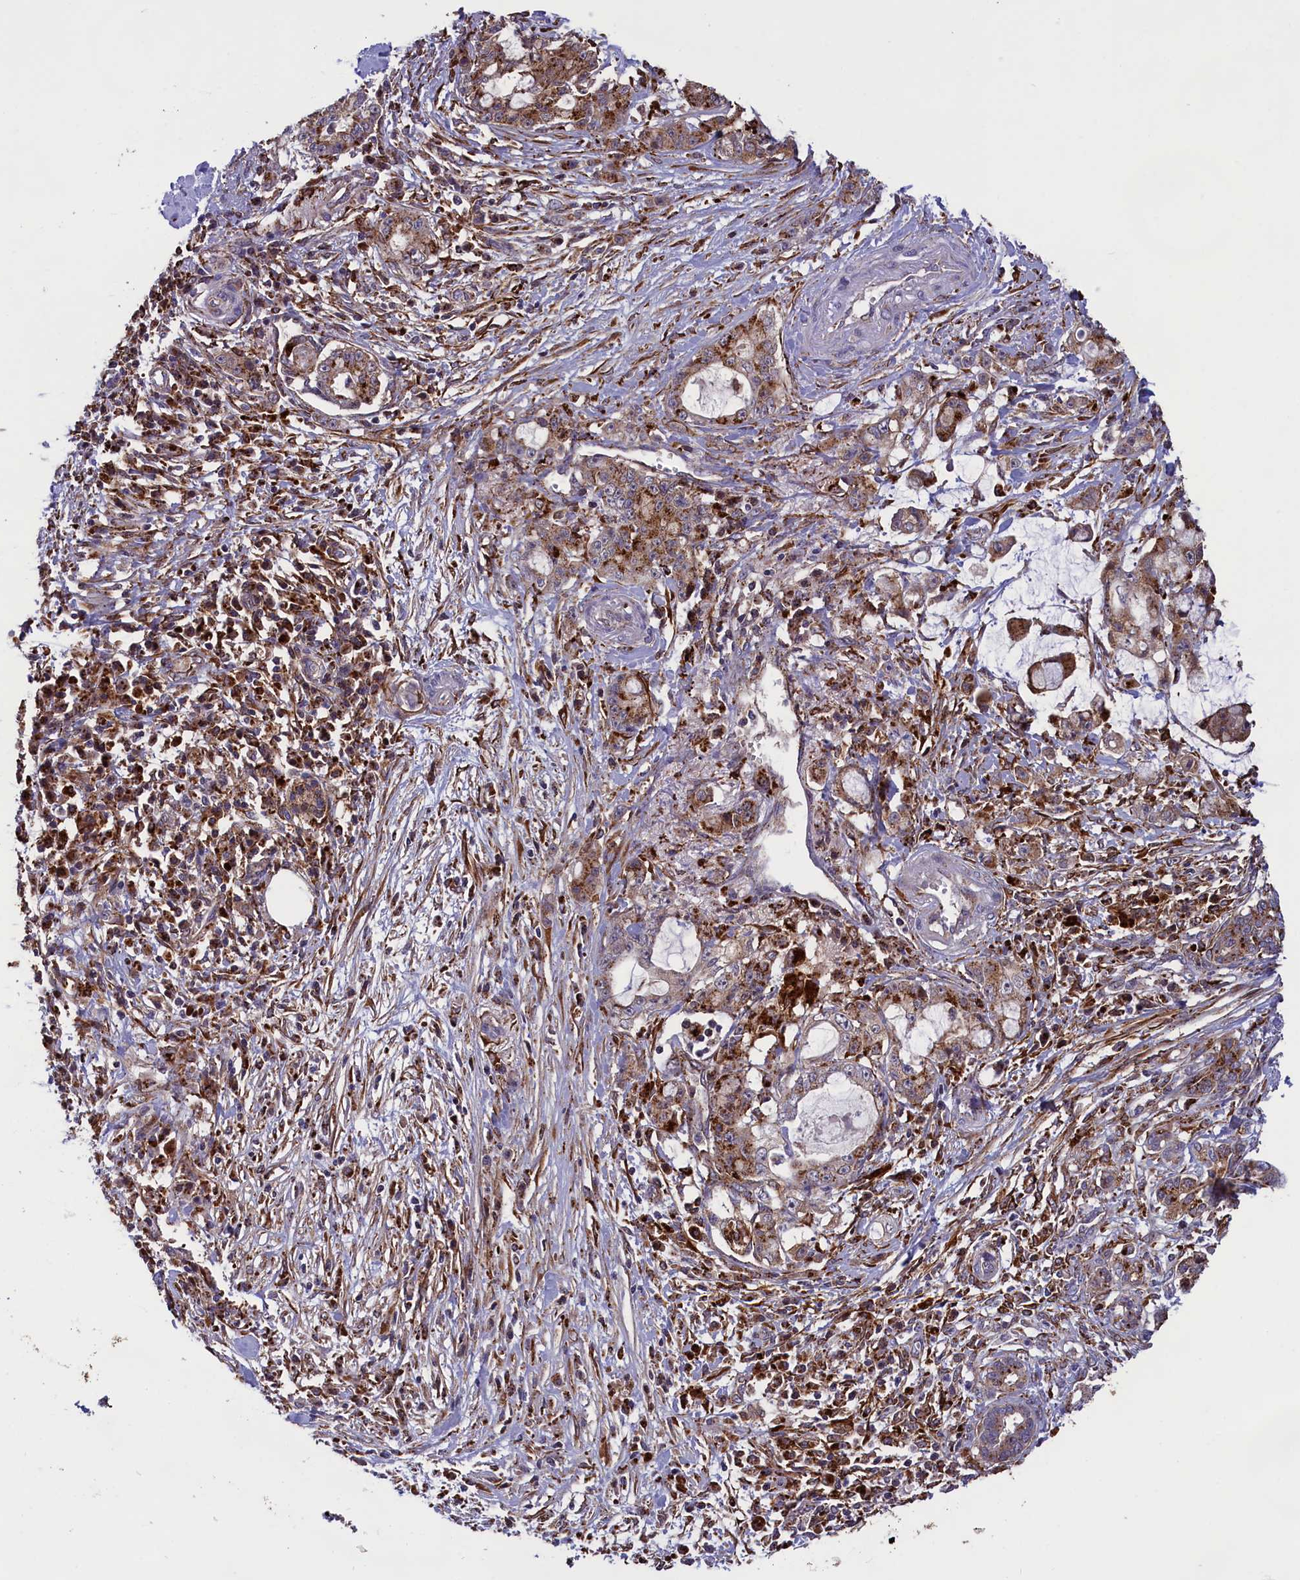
{"staining": {"intensity": "moderate", "quantity": ">75%", "location": "cytoplasmic/membranous"}, "tissue": "pancreatic cancer", "cell_type": "Tumor cells", "image_type": "cancer", "snomed": [{"axis": "morphology", "description": "Adenocarcinoma, NOS"}, {"axis": "topography", "description": "Pancreas"}], "caption": "About >75% of tumor cells in human pancreatic adenocarcinoma exhibit moderate cytoplasmic/membranous protein expression as visualized by brown immunohistochemical staining.", "gene": "MAN2B1", "patient": {"sex": "female", "age": 73}}